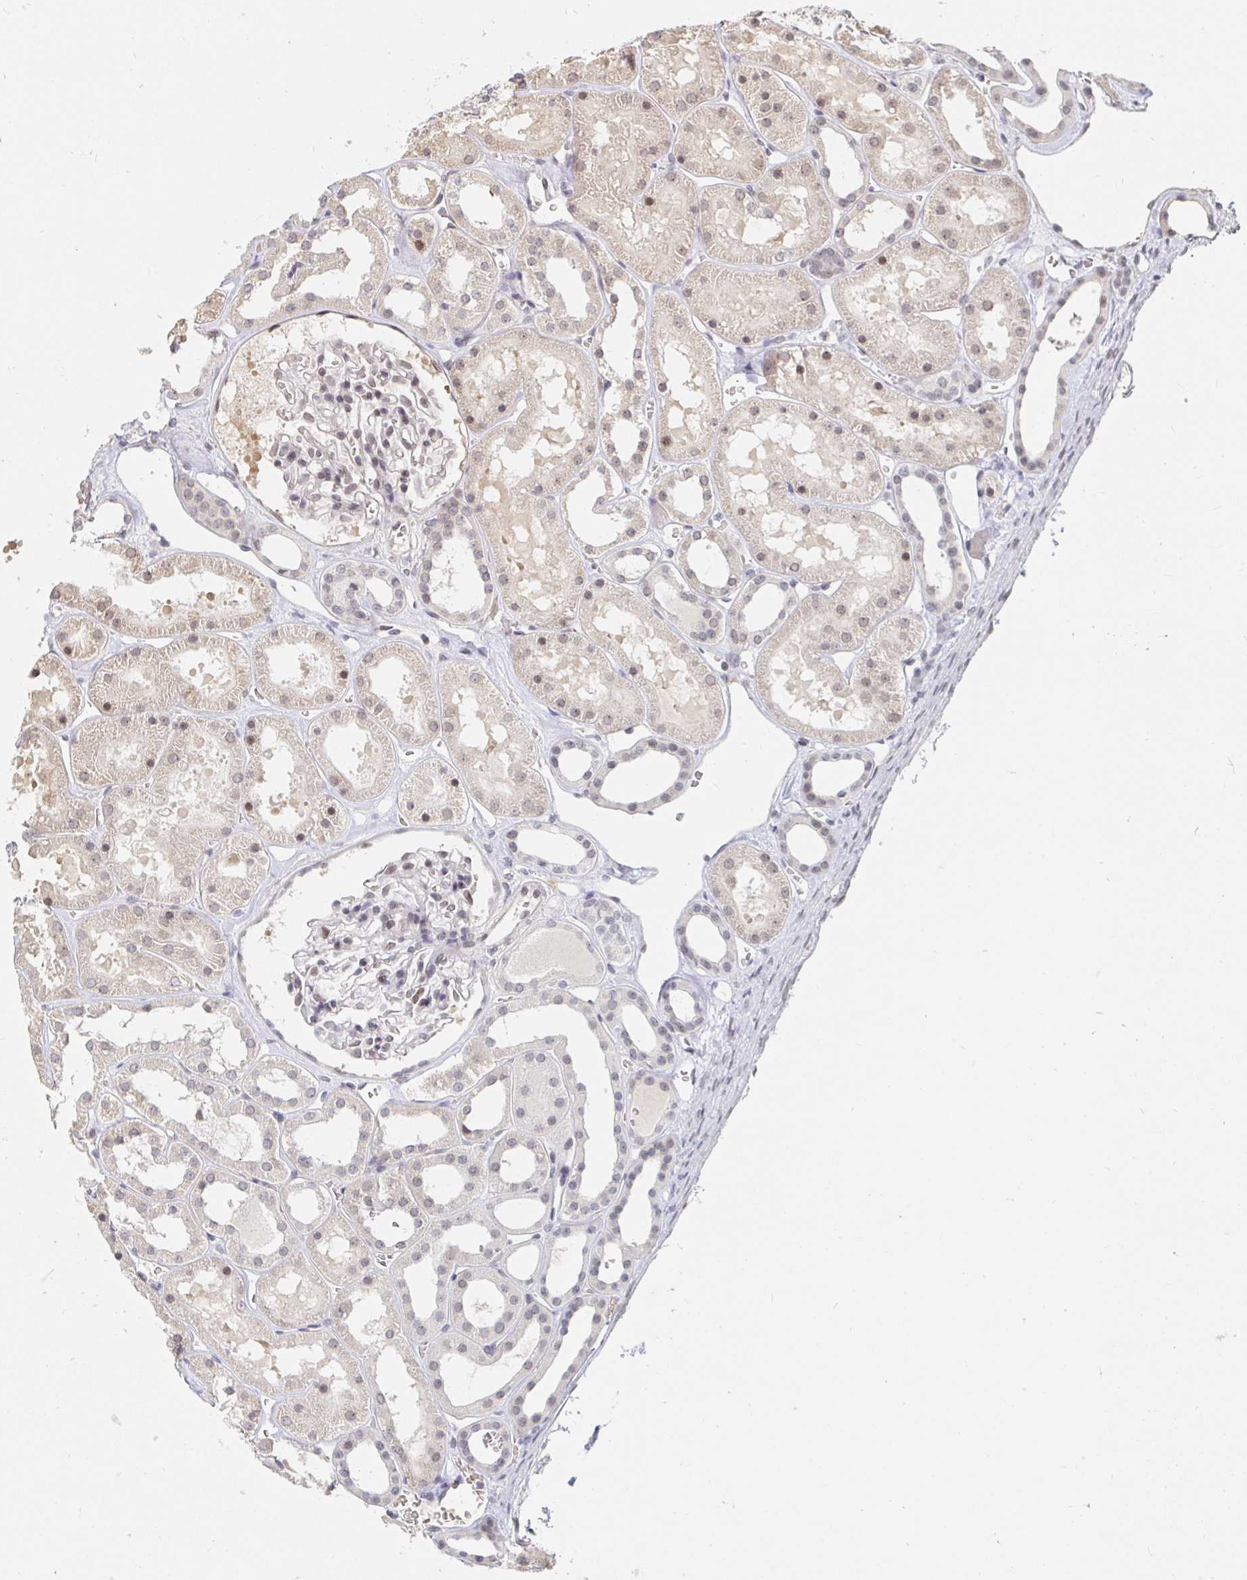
{"staining": {"intensity": "weak", "quantity": "25%-75%", "location": "cytoplasmic/membranous"}, "tissue": "kidney", "cell_type": "Cells in glomeruli", "image_type": "normal", "snomed": [{"axis": "morphology", "description": "Normal tissue, NOS"}, {"axis": "topography", "description": "Kidney"}], "caption": "This image displays benign kidney stained with IHC to label a protein in brown. The cytoplasmic/membranous of cells in glomeruli show weak positivity for the protein. Nuclei are counter-stained blue.", "gene": "CHD2", "patient": {"sex": "female", "age": 41}}